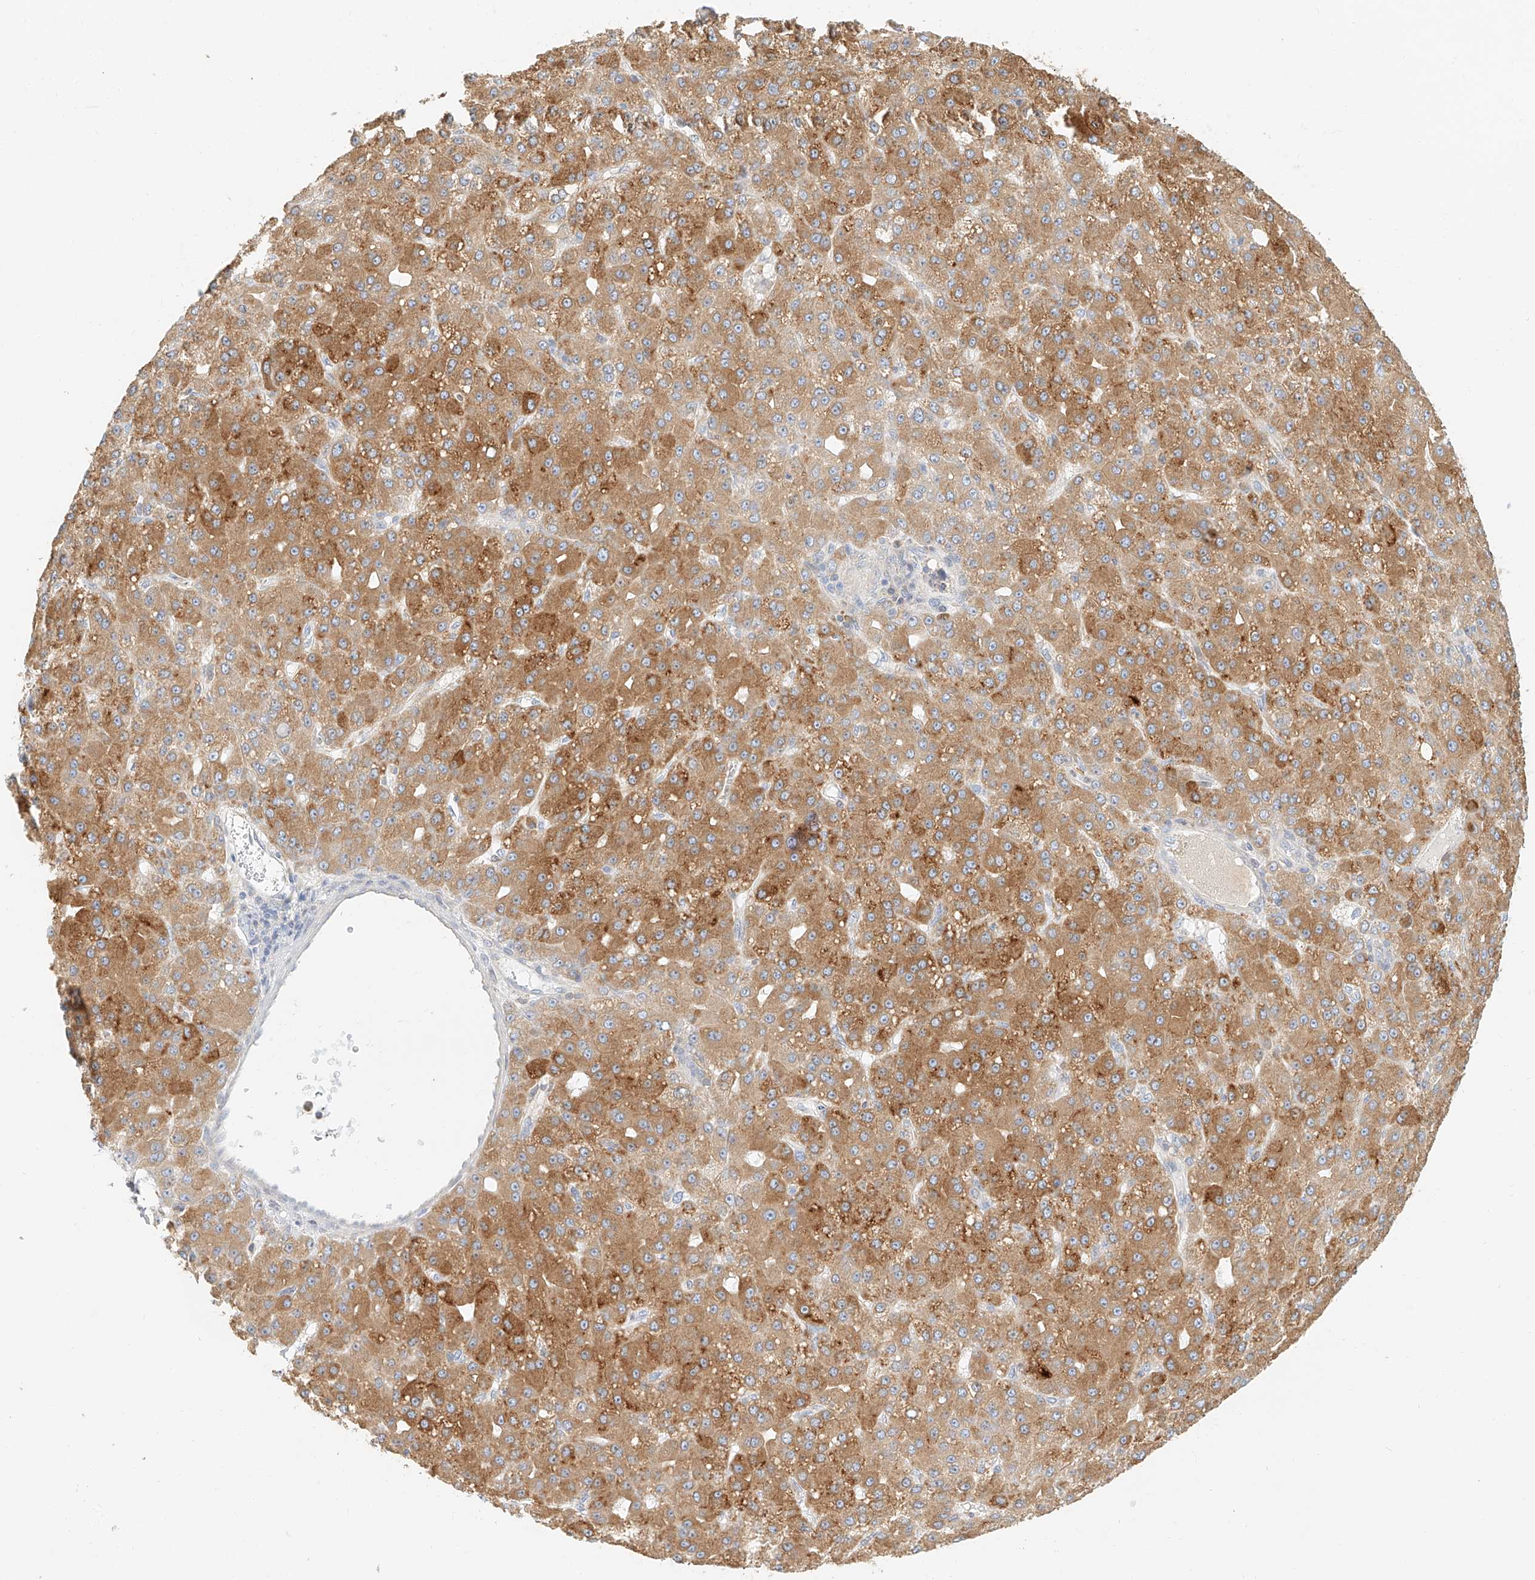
{"staining": {"intensity": "moderate", "quantity": ">75%", "location": "cytoplasmic/membranous"}, "tissue": "liver cancer", "cell_type": "Tumor cells", "image_type": "cancer", "snomed": [{"axis": "morphology", "description": "Carcinoma, Hepatocellular, NOS"}, {"axis": "topography", "description": "Liver"}], "caption": "A high-resolution micrograph shows immunohistochemistry (IHC) staining of liver cancer, which displays moderate cytoplasmic/membranous expression in about >75% of tumor cells.", "gene": "DHRS7", "patient": {"sex": "male", "age": 67}}